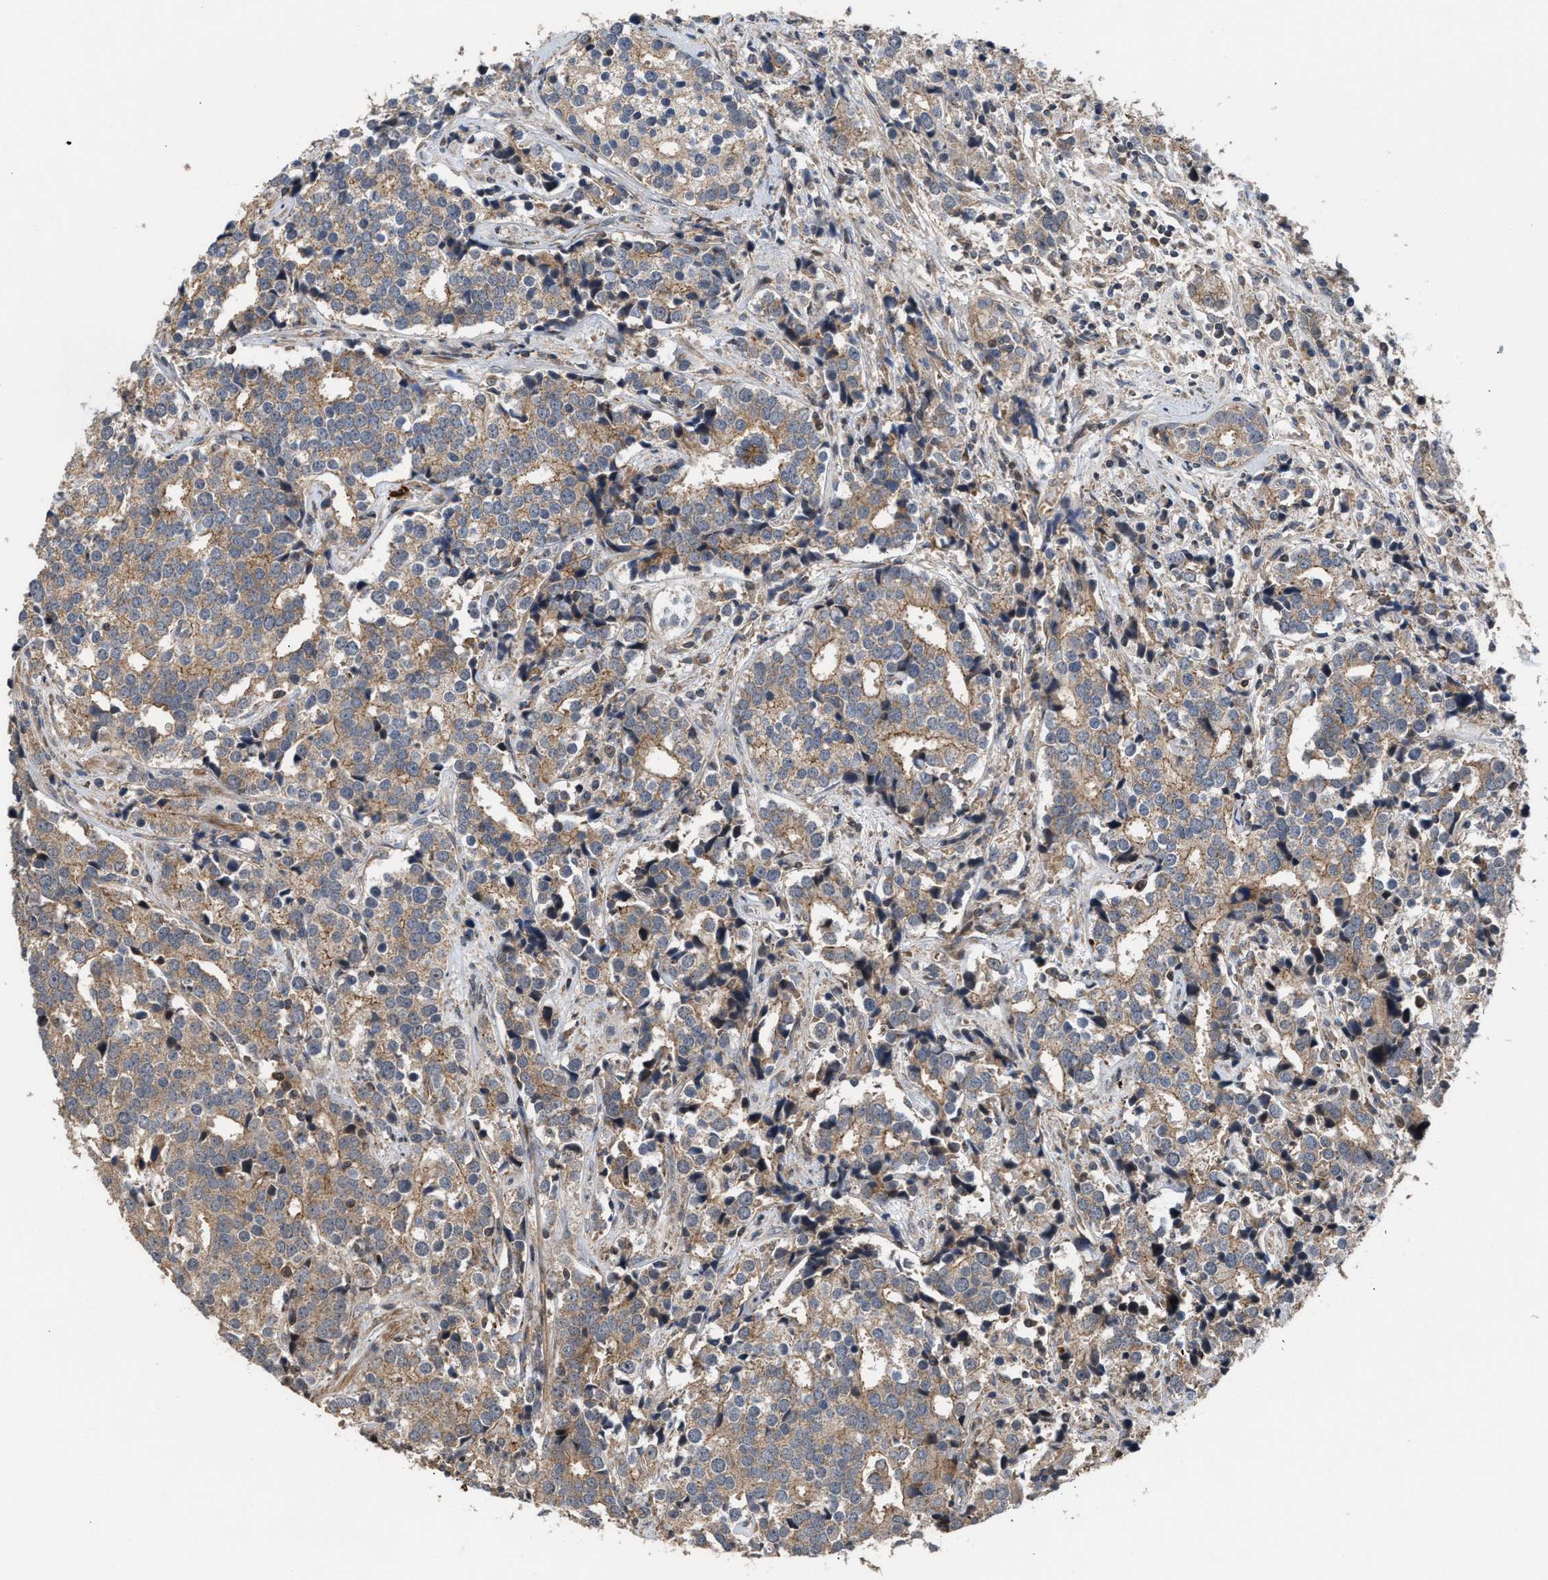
{"staining": {"intensity": "weak", "quantity": ">75%", "location": "cytoplasmic/membranous"}, "tissue": "prostate cancer", "cell_type": "Tumor cells", "image_type": "cancer", "snomed": [{"axis": "morphology", "description": "Adenocarcinoma, High grade"}, {"axis": "topography", "description": "Prostate"}], "caption": "There is low levels of weak cytoplasmic/membranous staining in tumor cells of prostate cancer (adenocarcinoma (high-grade)), as demonstrated by immunohistochemical staining (brown color).", "gene": "STAU1", "patient": {"sex": "male", "age": 71}}